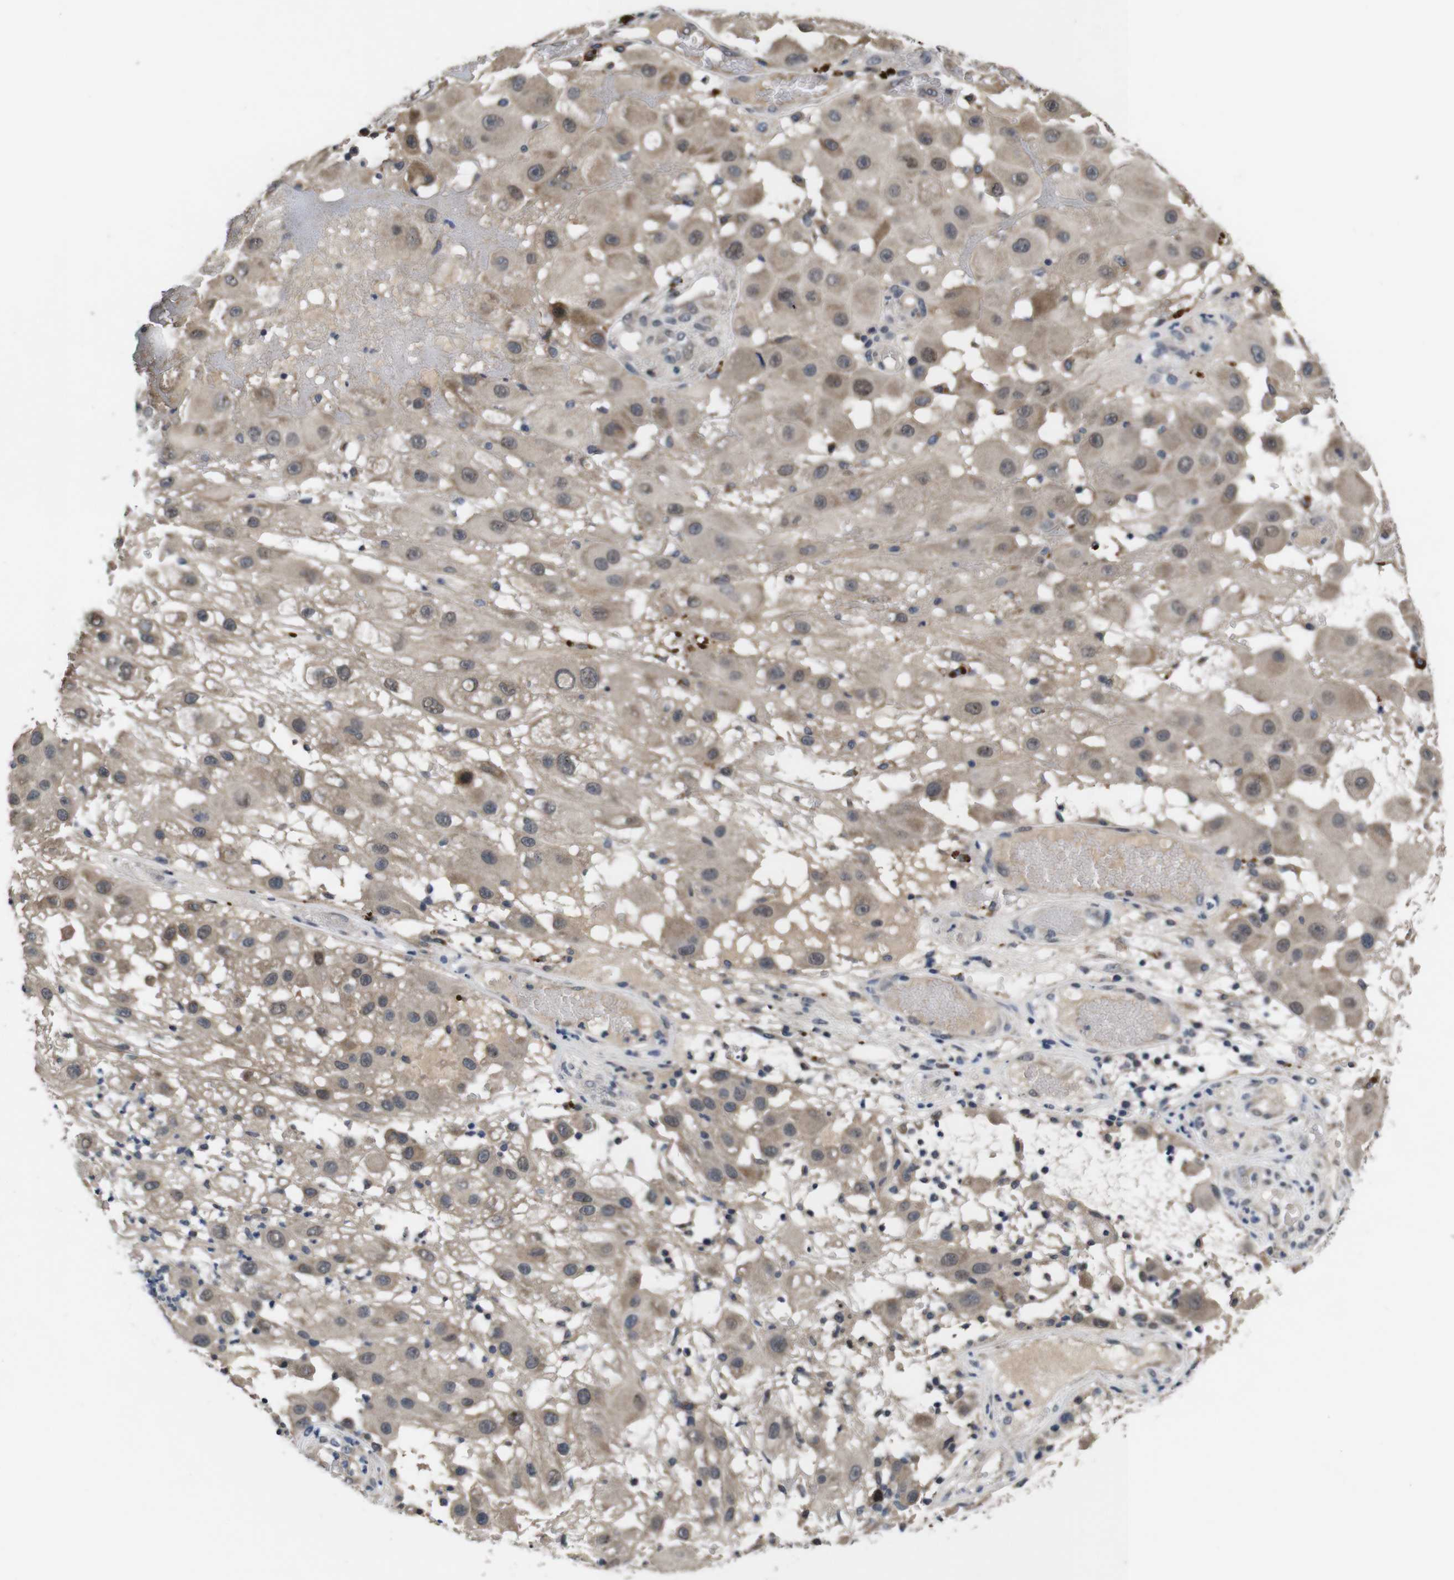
{"staining": {"intensity": "weak", "quantity": ">75%", "location": "cytoplasmic/membranous,nuclear"}, "tissue": "melanoma", "cell_type": "Tumor cells", "image_type": "cancer", "snomed": [{"axis": "morphology", "description": "Malignant melanoma, NOS"}, {"axis": "topography", "description": "Skin"}], "caption": "The immunohistochemical stain shows weak cytoplasmic/membranous and nuclear positivity in tumor cells of melanoma tissue.", "gene": "ZBTB46", "patient": {"sex": "female", "age": 81}}